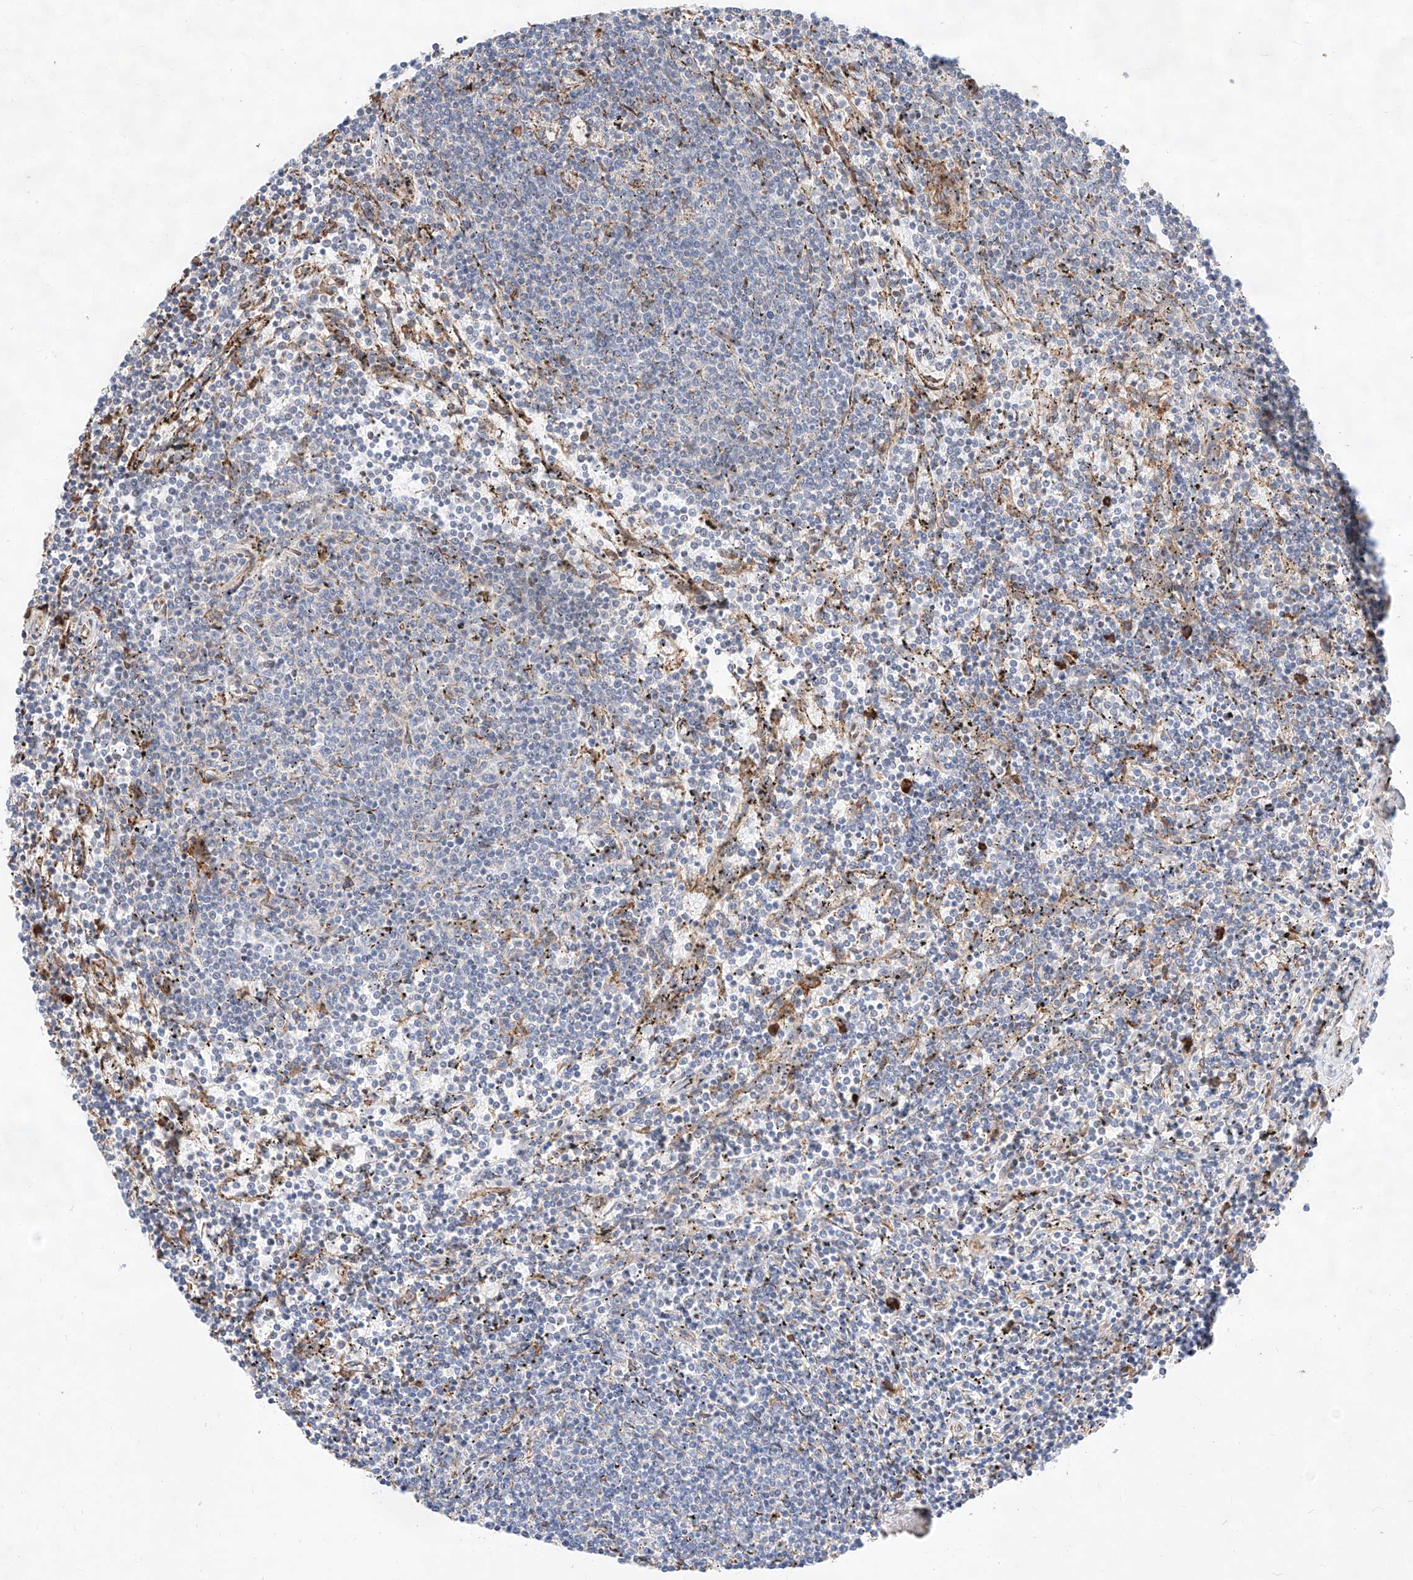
{"staining": {"intensity": "negative", "quantity": "none", "location": "none"}, "tissue": "lymphoma", "cell_type": "Tumor cells", "image_type": "cancer", "snomed": [{"axis": "morphology", "description": "Malignant lymphoma, non-Hodgkin's type, Low grade"}, {"axis": "topography", "description": "Spleen"}], "caption": "This is a photomicrograph of immunohistochemistry staining of malignant lymphoma, non-Hodgkin's type (low-grade), which shows no staining in tumor cells.", "gene": "ATP9B", "patient": {"sex": "female", "age": 50}}